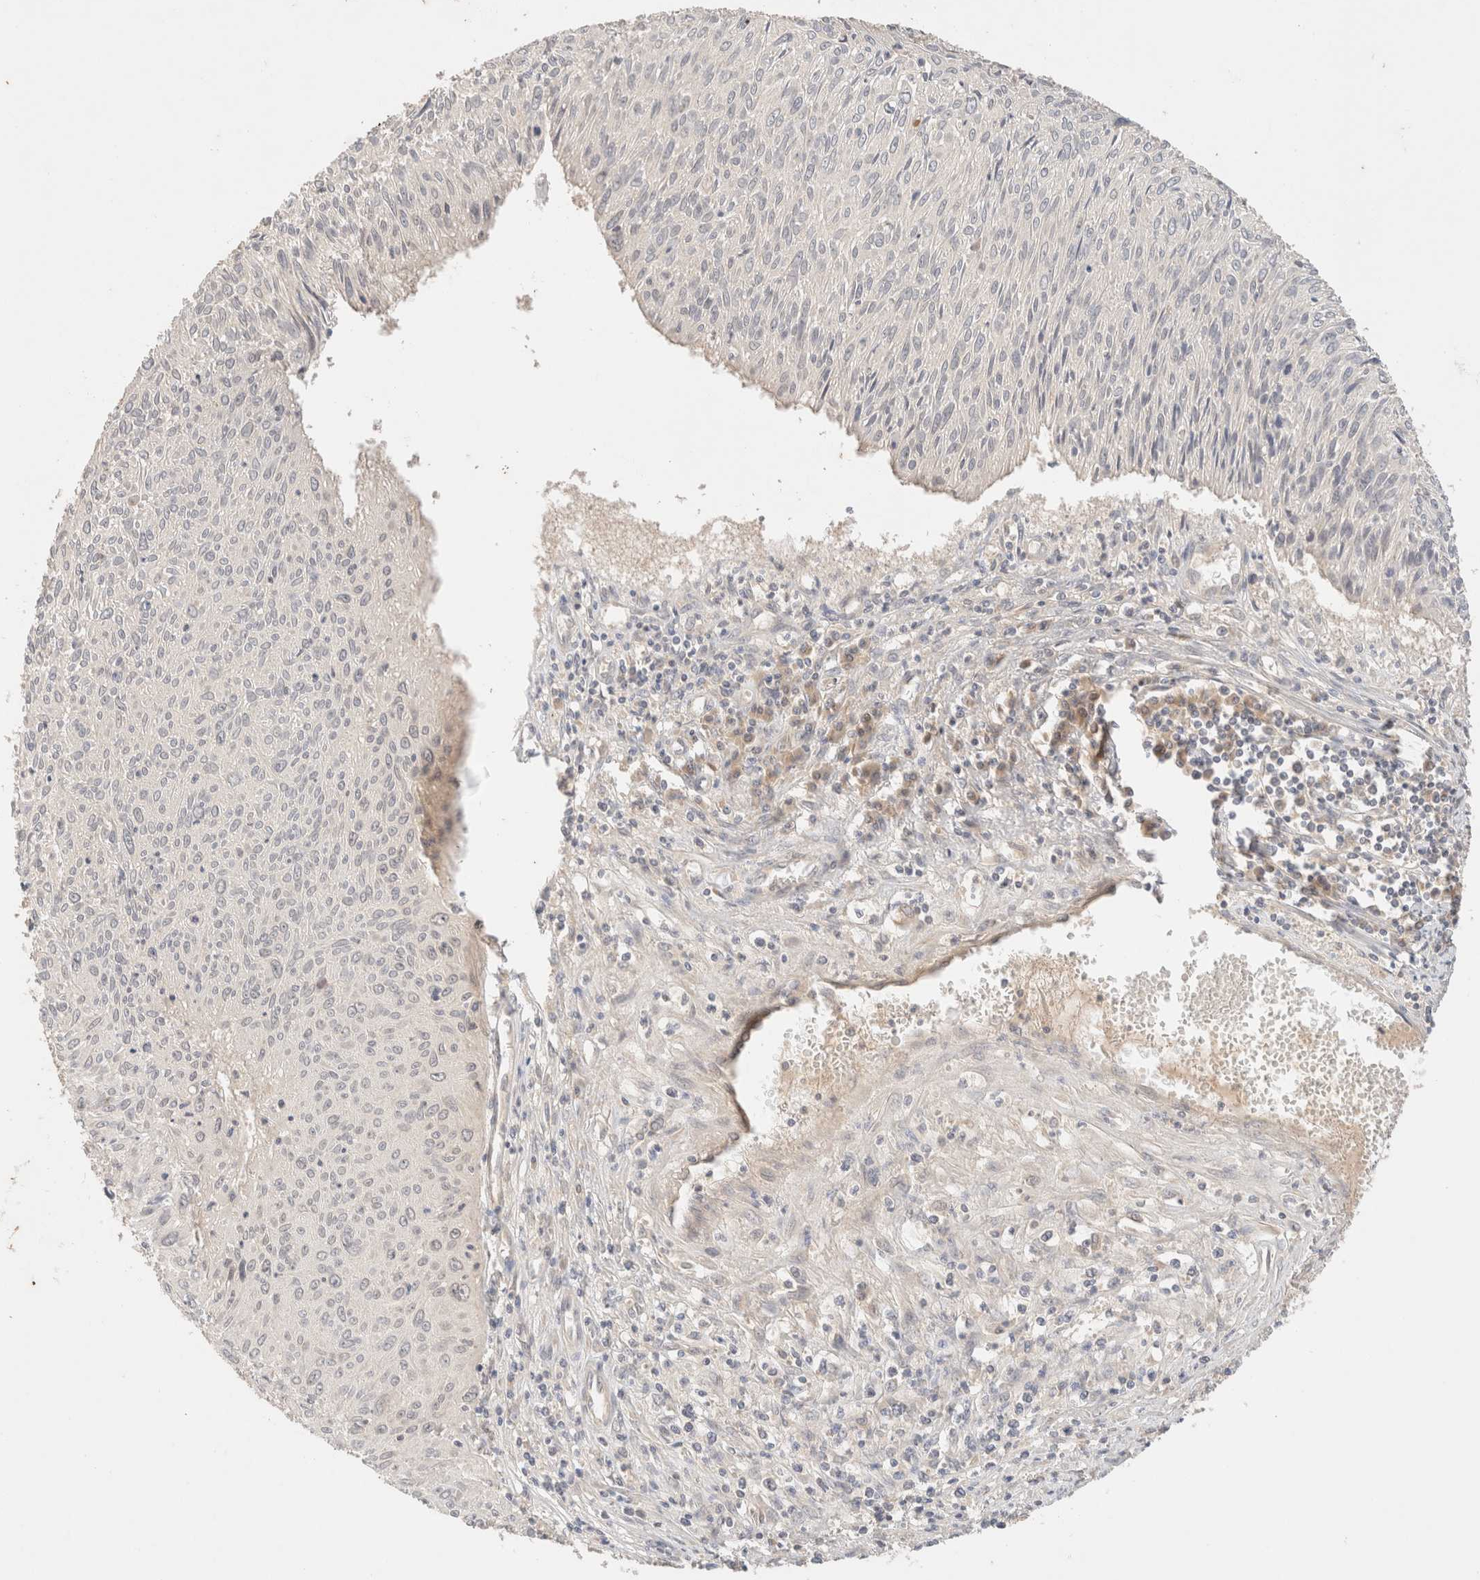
{"staining": {"intensity": "negative", "quantity": "none", "location": "none"}, "tissue": "cervical cancer", "cell_type": "Tumor cells", "image_type": "cancer", "snomed": [{"axis": "morphology", "description": "Squamous cell carcinoma, NOS"}, {"axis": "topography", "description": "Cervix"}], "caption": "A high-resolution micrograph shows immunohistochemistry (IHC) staining of squamous cell carcinoma (cervical), which demonstrates no significant expression in tumor cells.", "gene": "SARM1", "patient": {"sex": "female", "age": 51}}